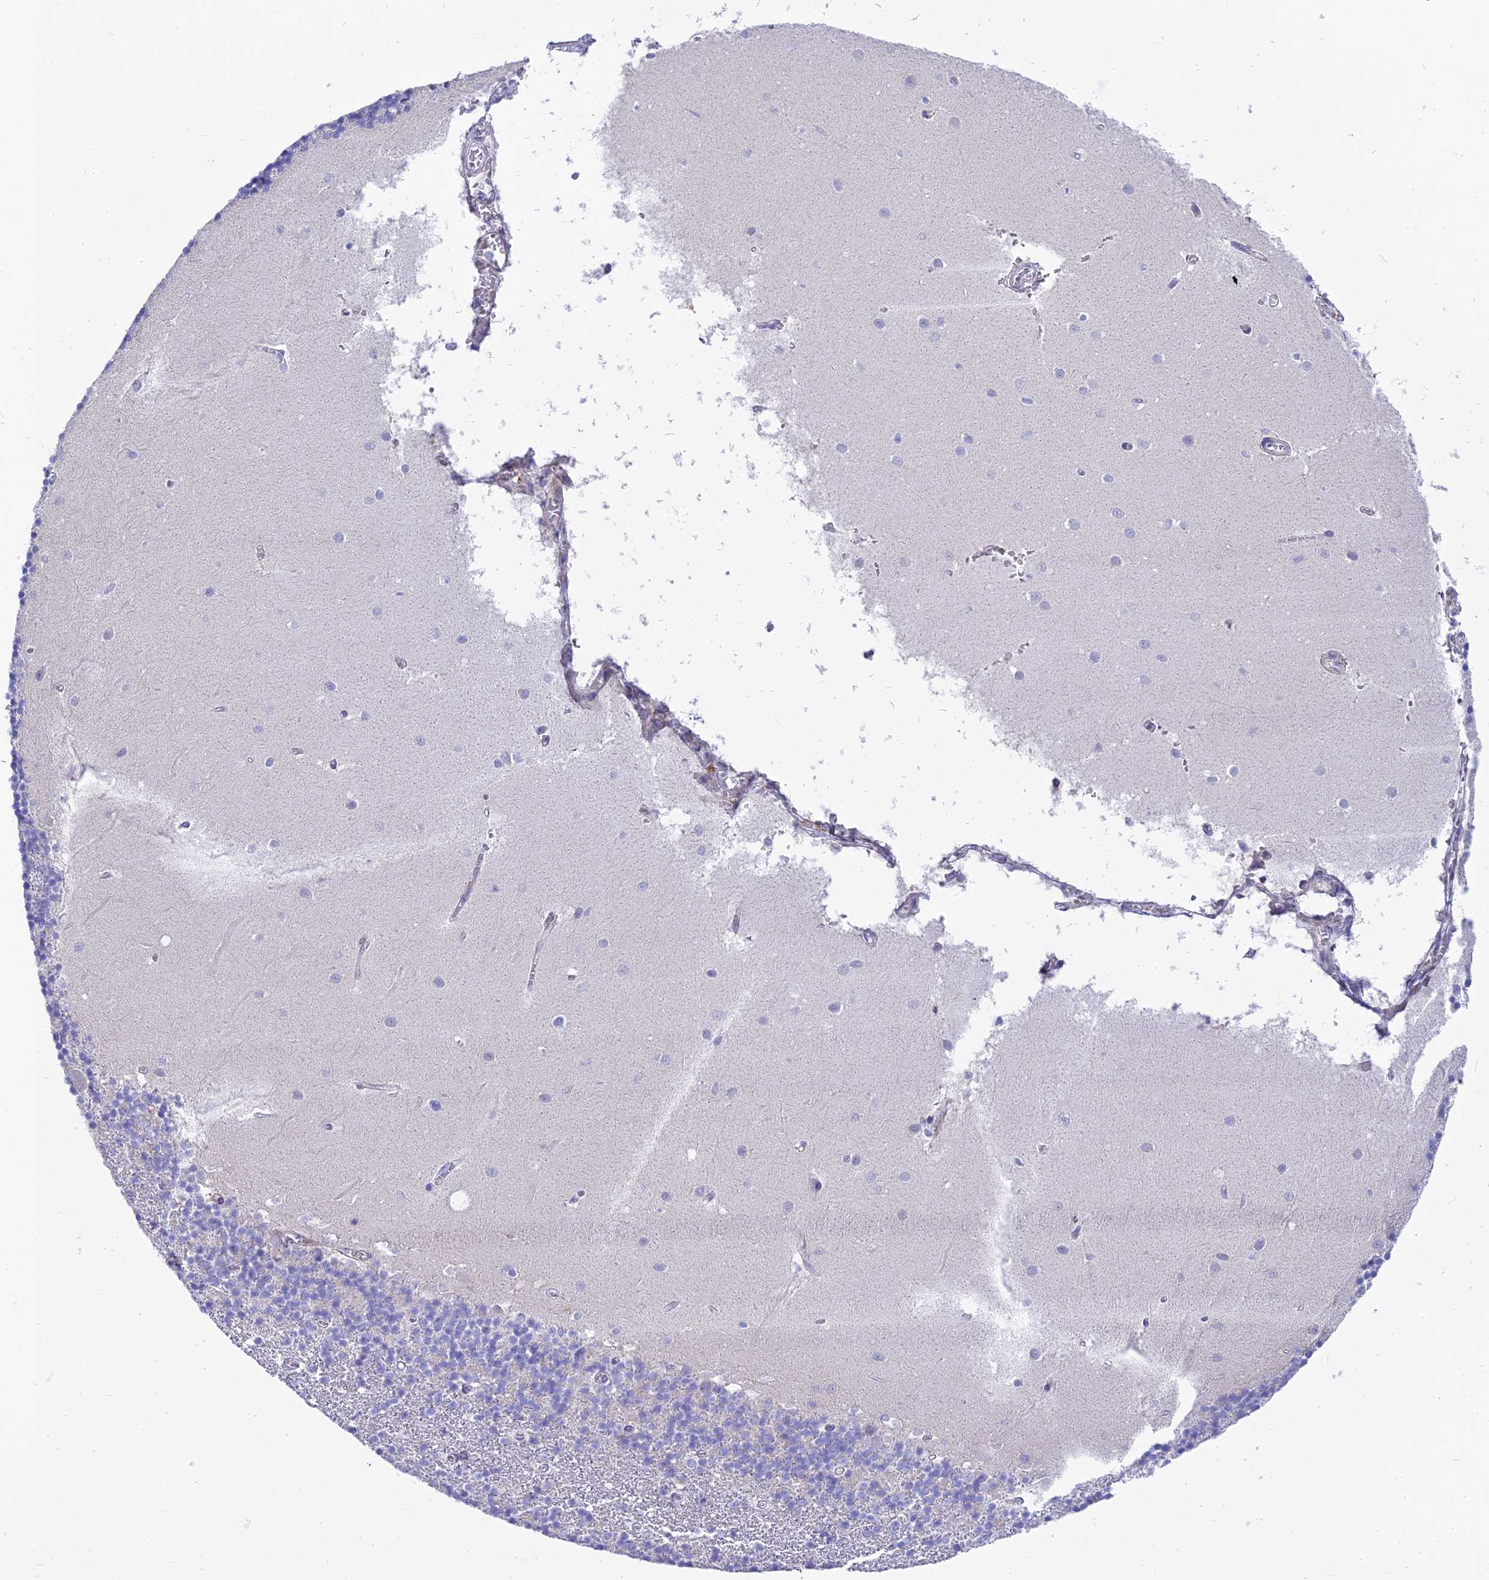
{"staining": {"intensity": "negative", "quantity": "none", "location": "none"}, "tissue": "cerebellum", "cell_type": "Cells in granular layer", "image_type": "normal", "snomed": [{"axis": "morphology", "description": "Normal tissue, NOS"}, {"axis": "topography", "description": "Cerebellum"}], "caption": "Immunohistochemistry (IHC) histopathology image of normal cerebellum stained for a protein (brown), which displays no positivity in cells in granular layer.", "gene": "MBD3L1", "patient": {"sex": "male", "age": 54}}